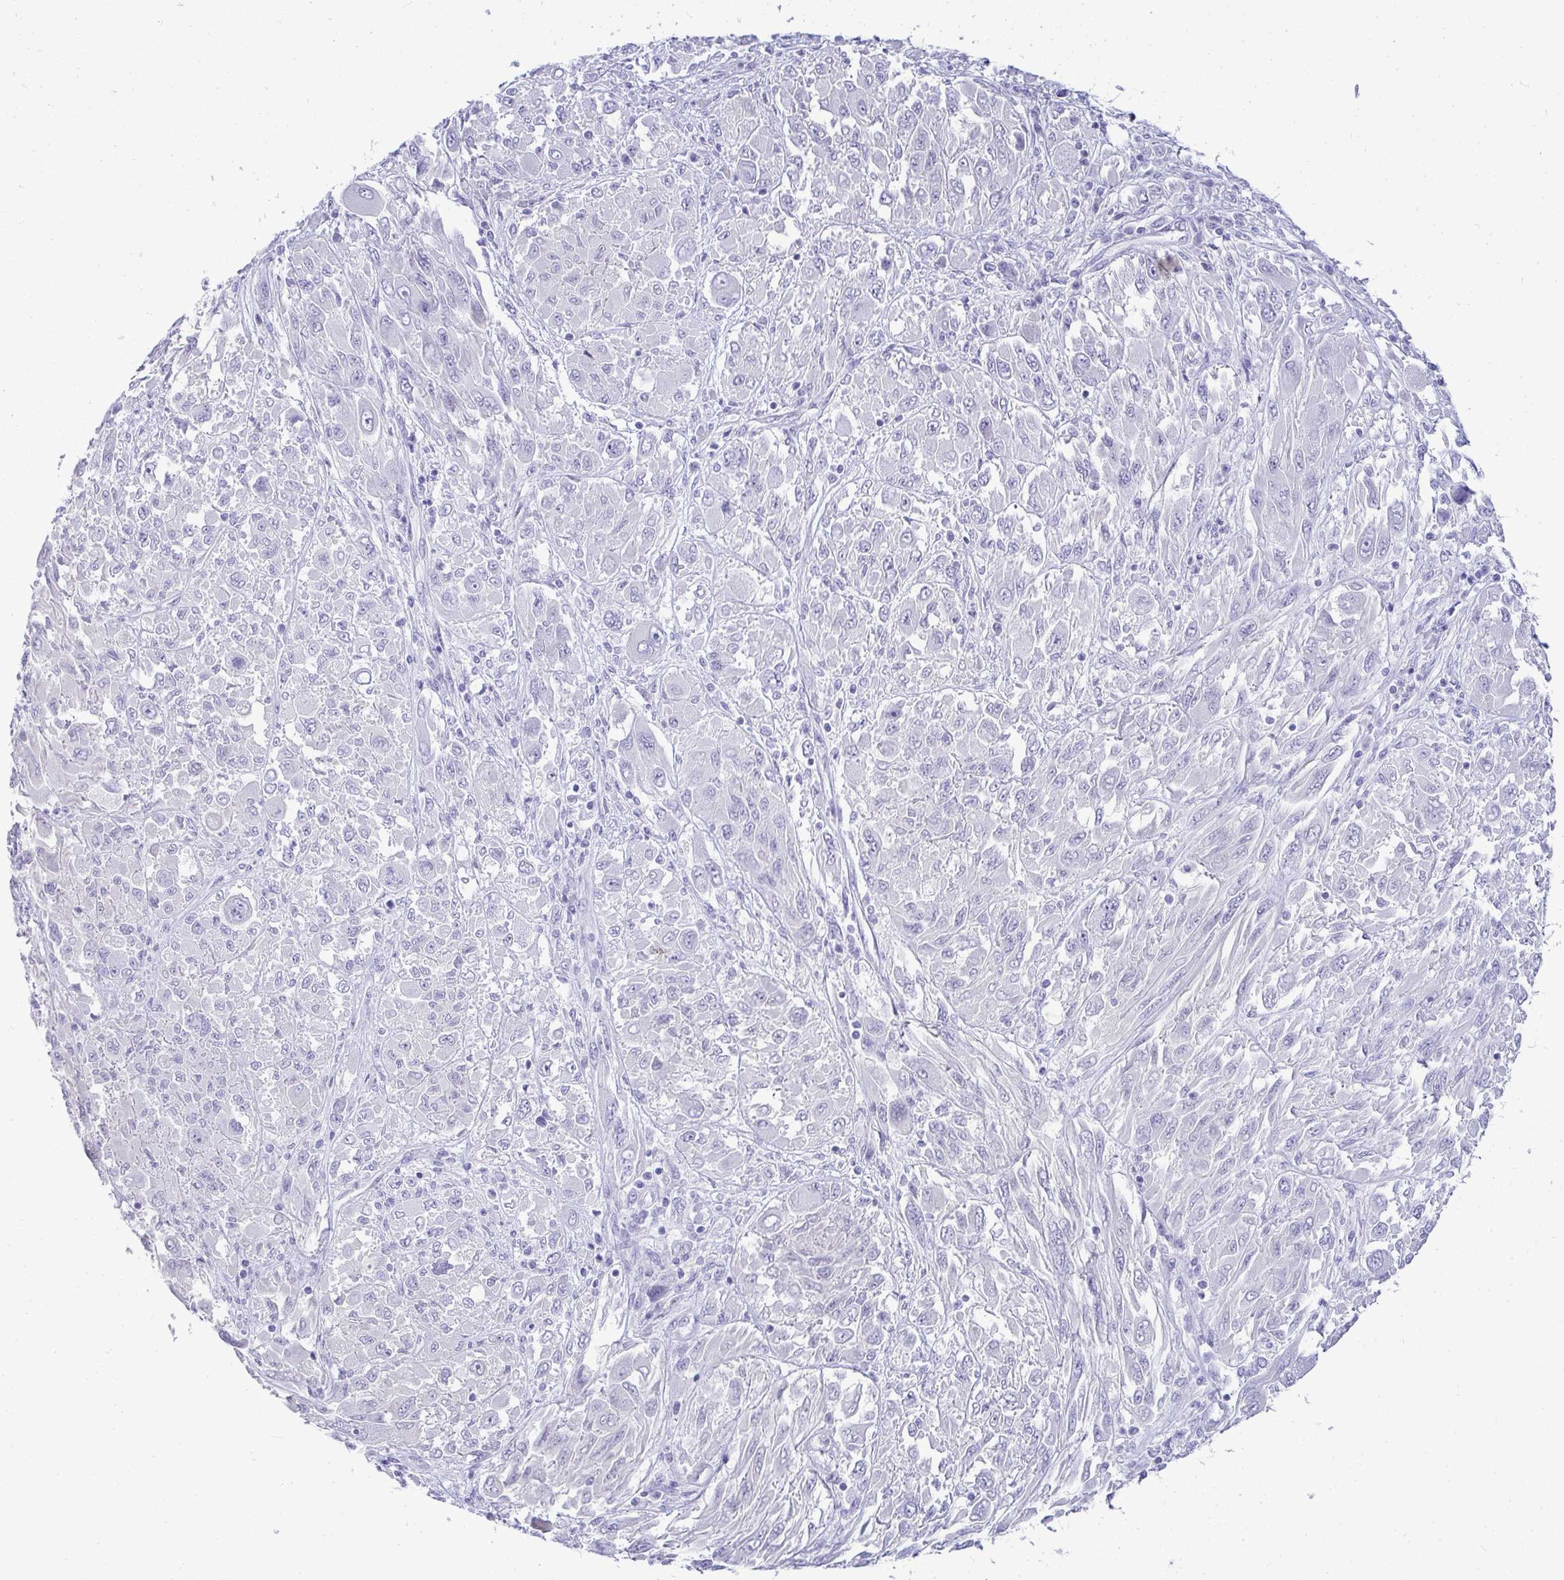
{"staining": {"intensity": "negative", "quantity": "none", "location": "none"}, "tissue": "melanoma", "cell_type": "Tumor cells", "image_type": "cancer", "snomed": [{"axis": "morphology", "description": "Malignant melanoma, NOS"}, {"axis": "topography", "description": "Skin"}], "caption": "Melanoma stained for a protein using immunohistochemistry demonstrates no staining tumor cells.", "gene": "HSPB6", "patient": {"sex": "female", "age": 91}}